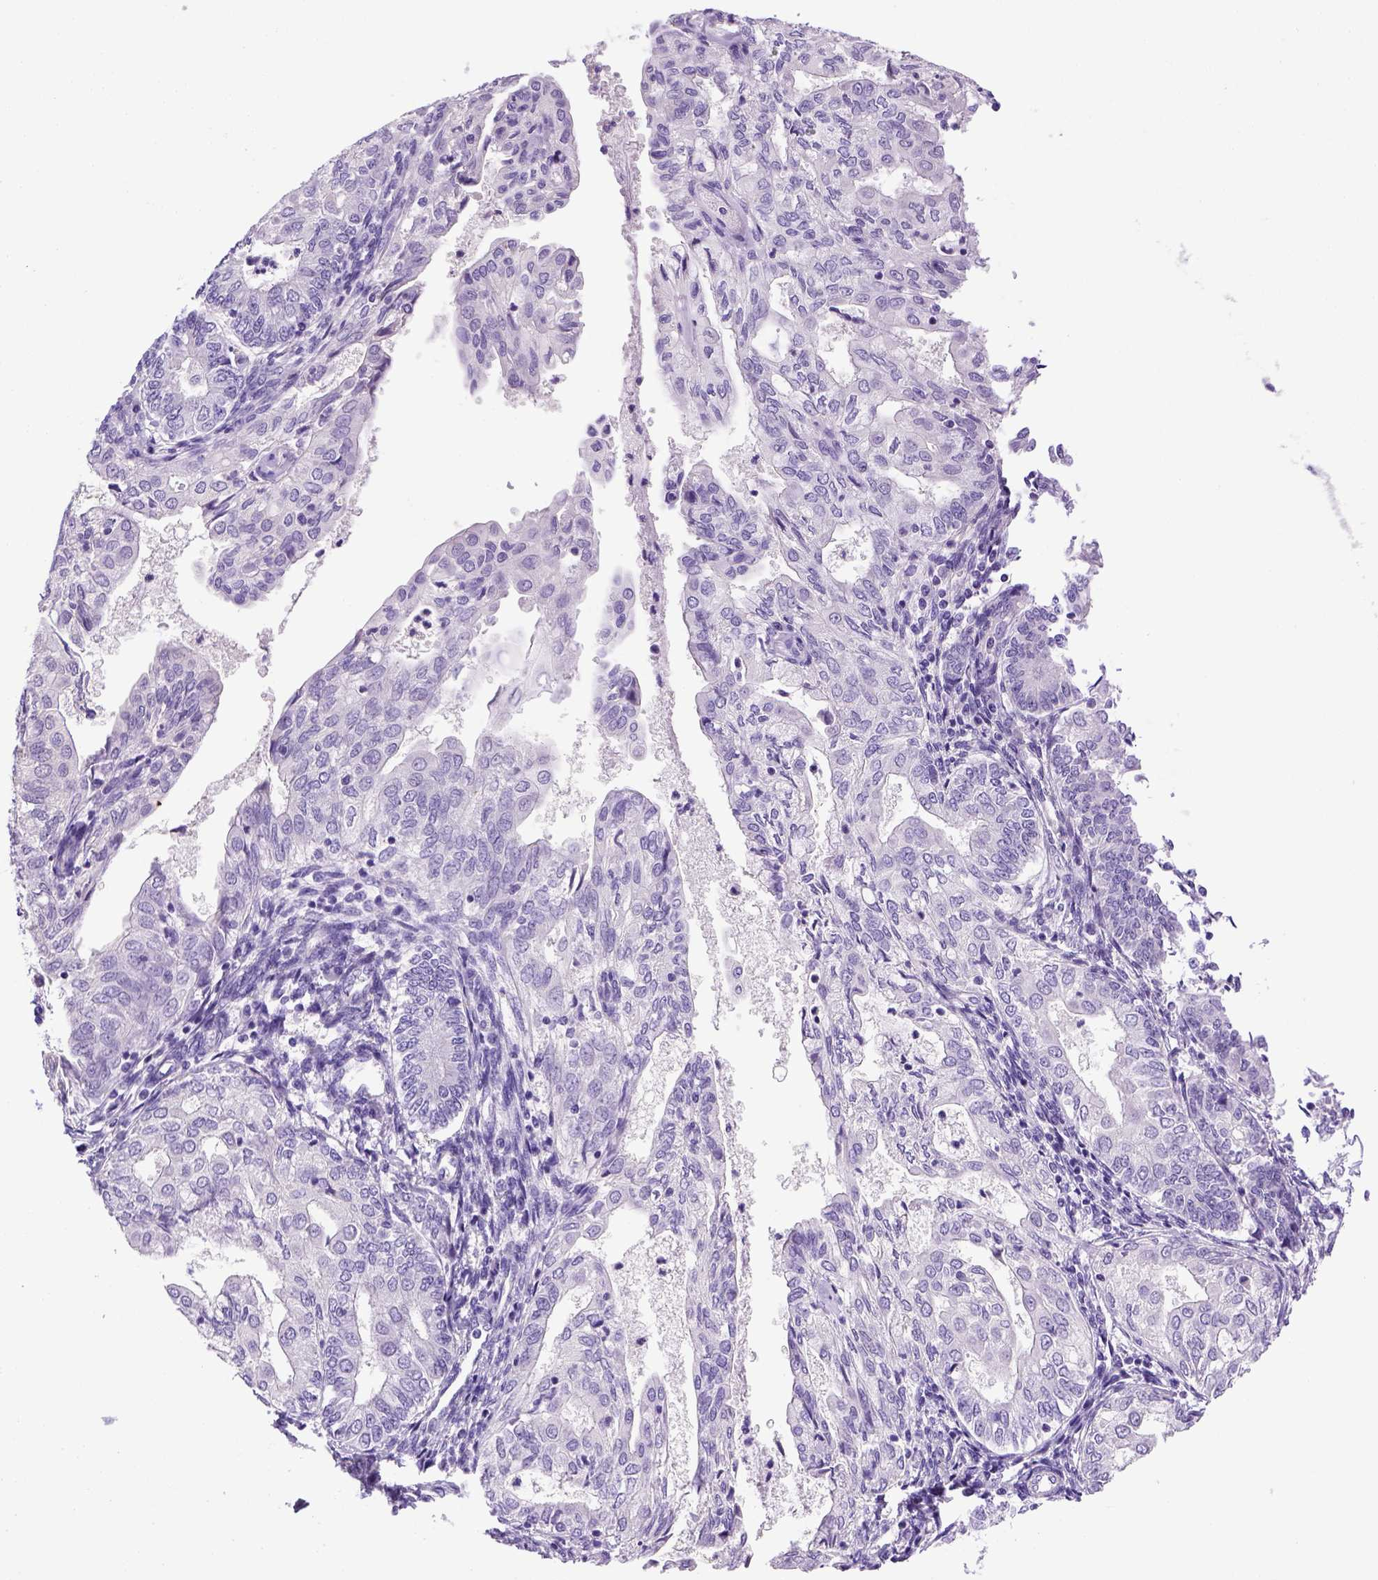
{"staining": {"intensity": "negative", "quantity": "none", "location": "none"}, "tissue": "endometrial cancer", "cell_type": "Tumor cells", "image_type": "cancer", "snomed": [{"axis": "morphology", "description": "Adenocarcinoma, NOS"}, {"axis": "topography", "description": "Endometrium"}], "caption": "There is no significant staining in tumor cells of adenocarcinoma (endometrial).", "gene": "KRT71", "patient": {"sex": "female", "age": 68}}